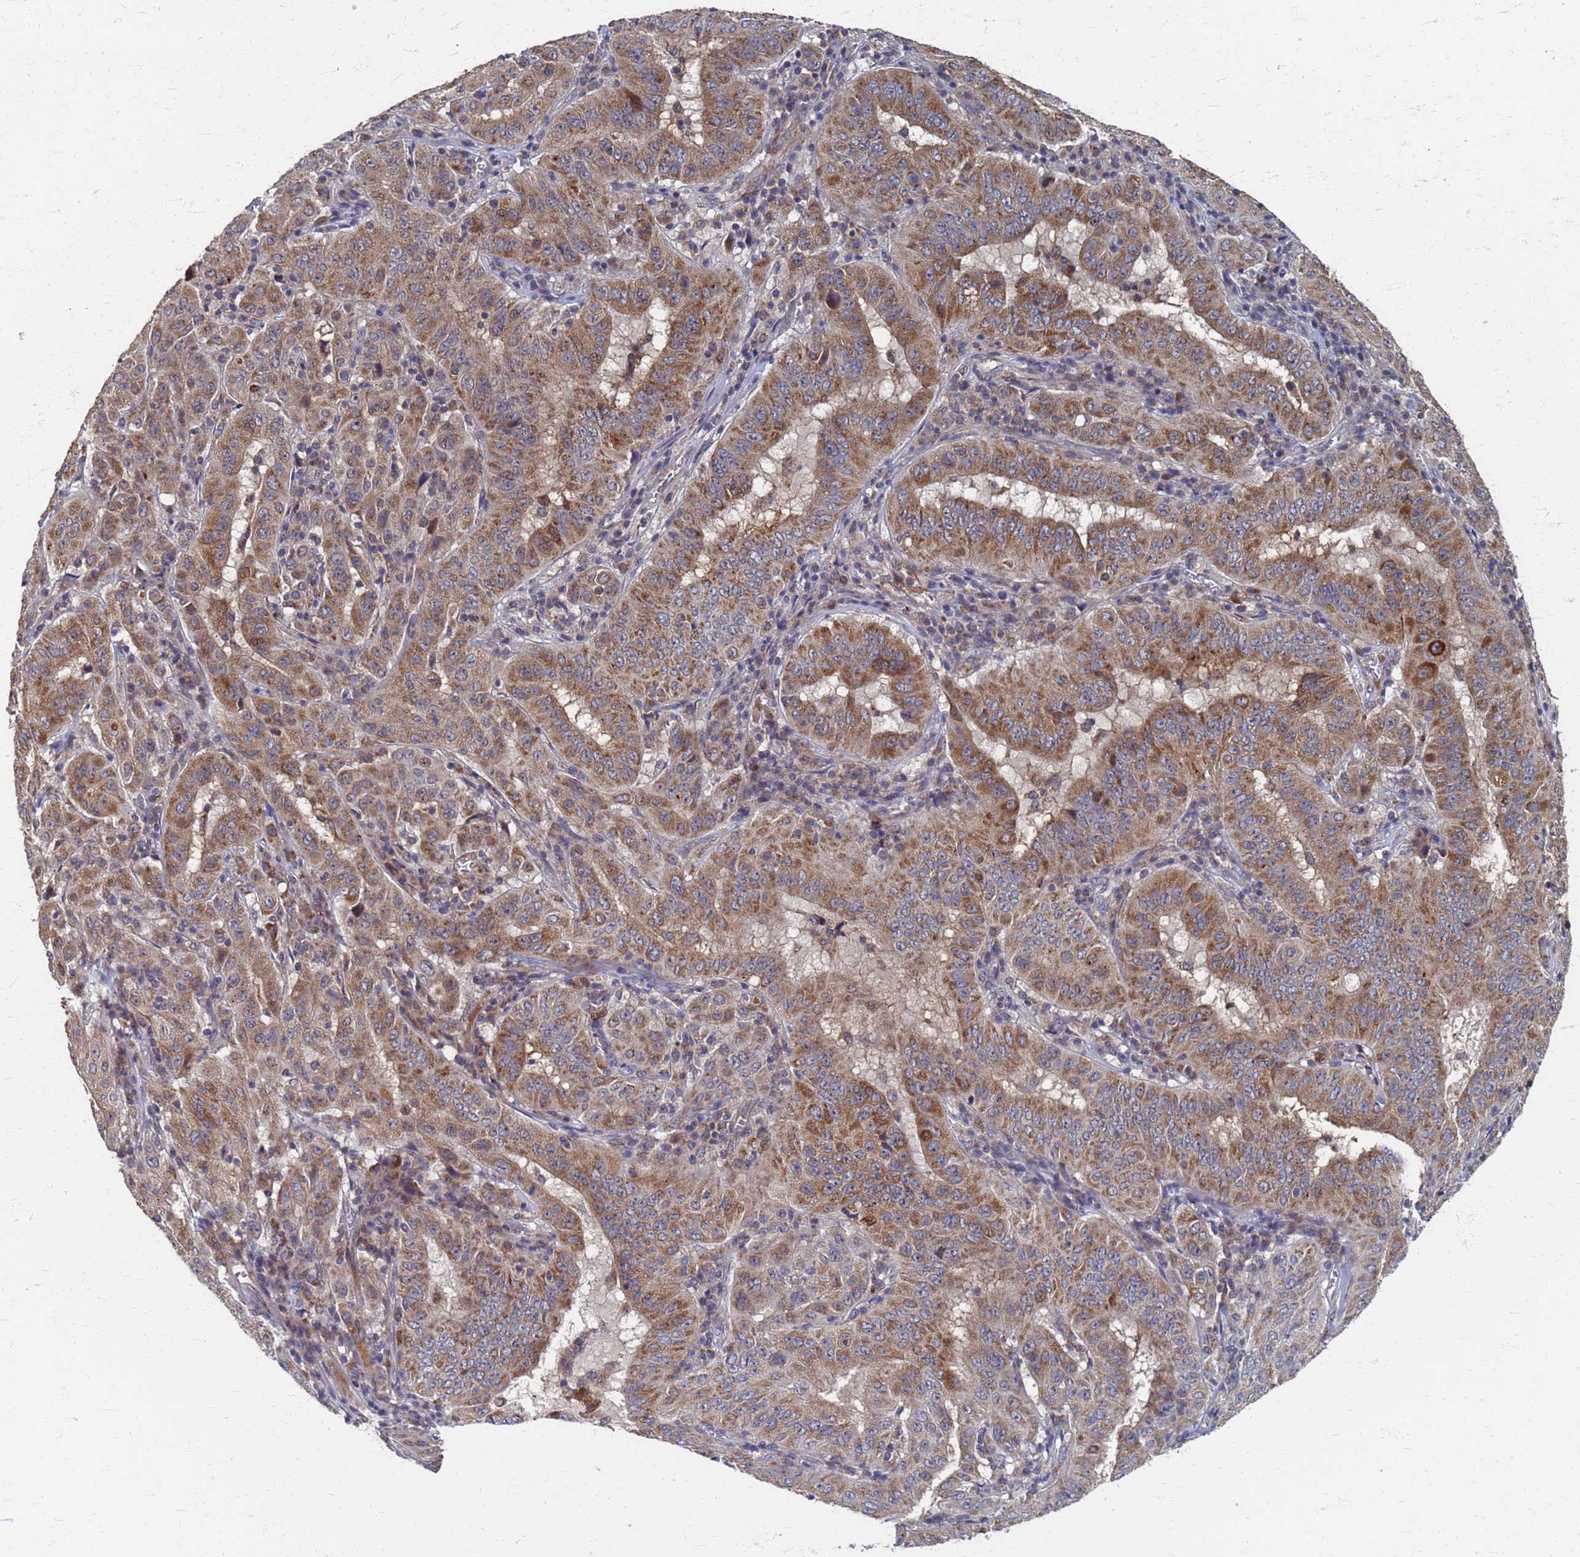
{"staining": {"intensity": "moderate", "quantity": ">75%", "location": "cytoplasmic/membranous"}, "tissue": "pancreatic cancer", "cell_type": "Tumor cells", "image_type": "cancer", "snomed": [{"axis": "morphology", "description": "Adenocarcinoma, NOS"}, {"axis": "topography", "description": "Pancreas"}], "caption": "Brown immunohistochemical staining in human pancreatic cancer (adenocarcinoma) shows moderate cytoplasmic/membranous expression in approximately >75% of tumor cells.", "gene": "ATPAF1", "patient": {"sex": "male", "age": 63}}